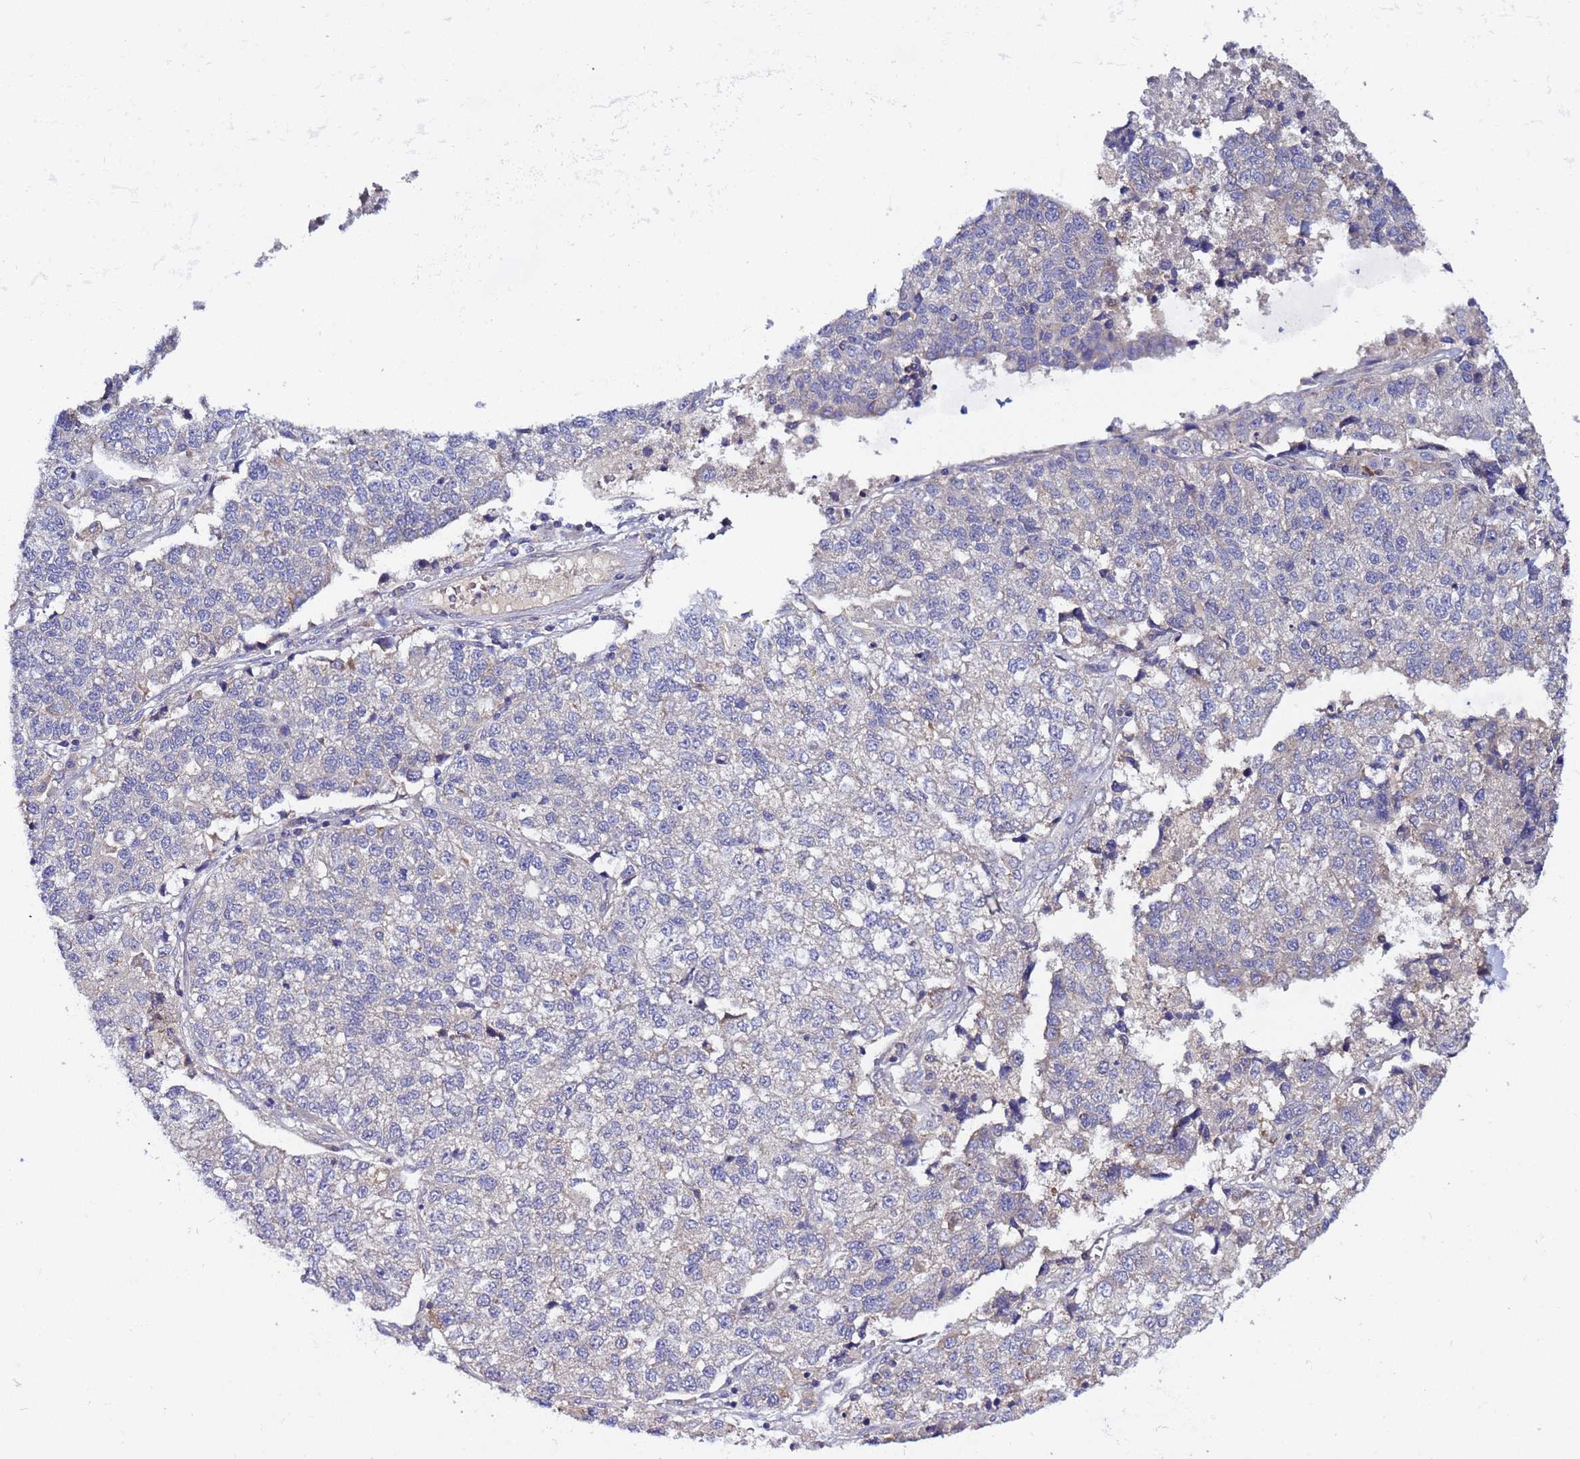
{"staining": {"intensity": "negative", "quantity": "none", "location": "none"}, "tissue": "lung cancer", "cell_type": "Tumor cells", "image_type": "cancer", "snomed": [{"axis": "morphology", "description": "Adenocarcinoma, NOS"}, {"axis": "topography", "description": "Lung"}], "caption": "A micrograph of lung adenocarcinoma stained for a protein reveals no brown staining in tumor cells.", "gene": "PLXDC2", "patient": {"sex": "male", "age": 49}}